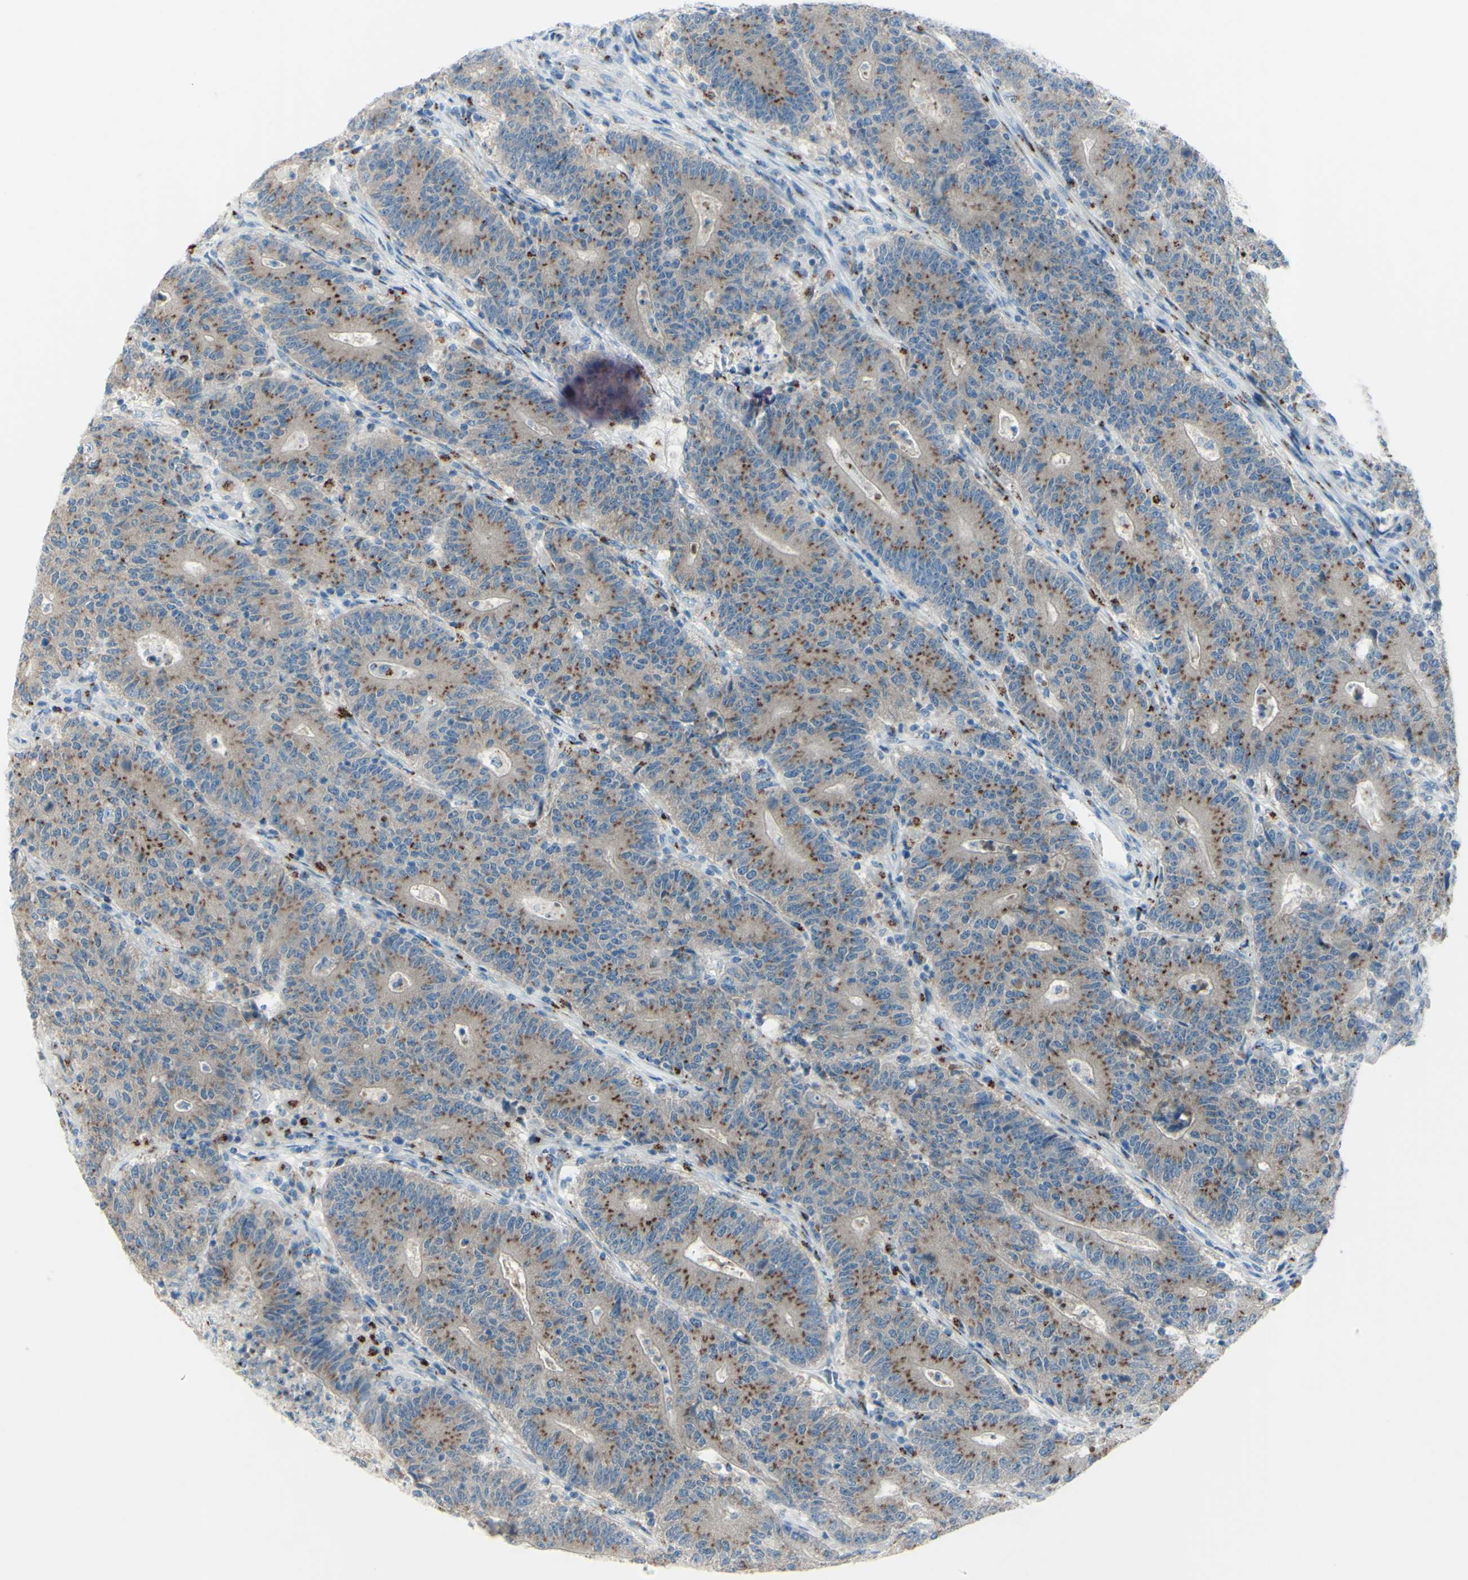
{"staining": {"intensity": "moderate", "quantity": "25%-75%", "location": "cytoplasmic/membranous"}, "tissue": "colorectal cancer", "cell_type": "Tumor cells", "image_type": "cancer", "snomed": [{"axis": "morphology", "description": "Normal tissue, NOS"}, {"axis": "morphology", "description": "Adenocarcinoma, NOS"}, {"axis": "topography", "description": "Colon"}], "caption": "Moderate cytoplasmic/membranous protein staining is identified in approximately 25%-75% of tumor cells in colorectal cancer (adenocarcinoma).", "gene": "B4GALT1", "patient": {"sex": "female", "age": 75}}